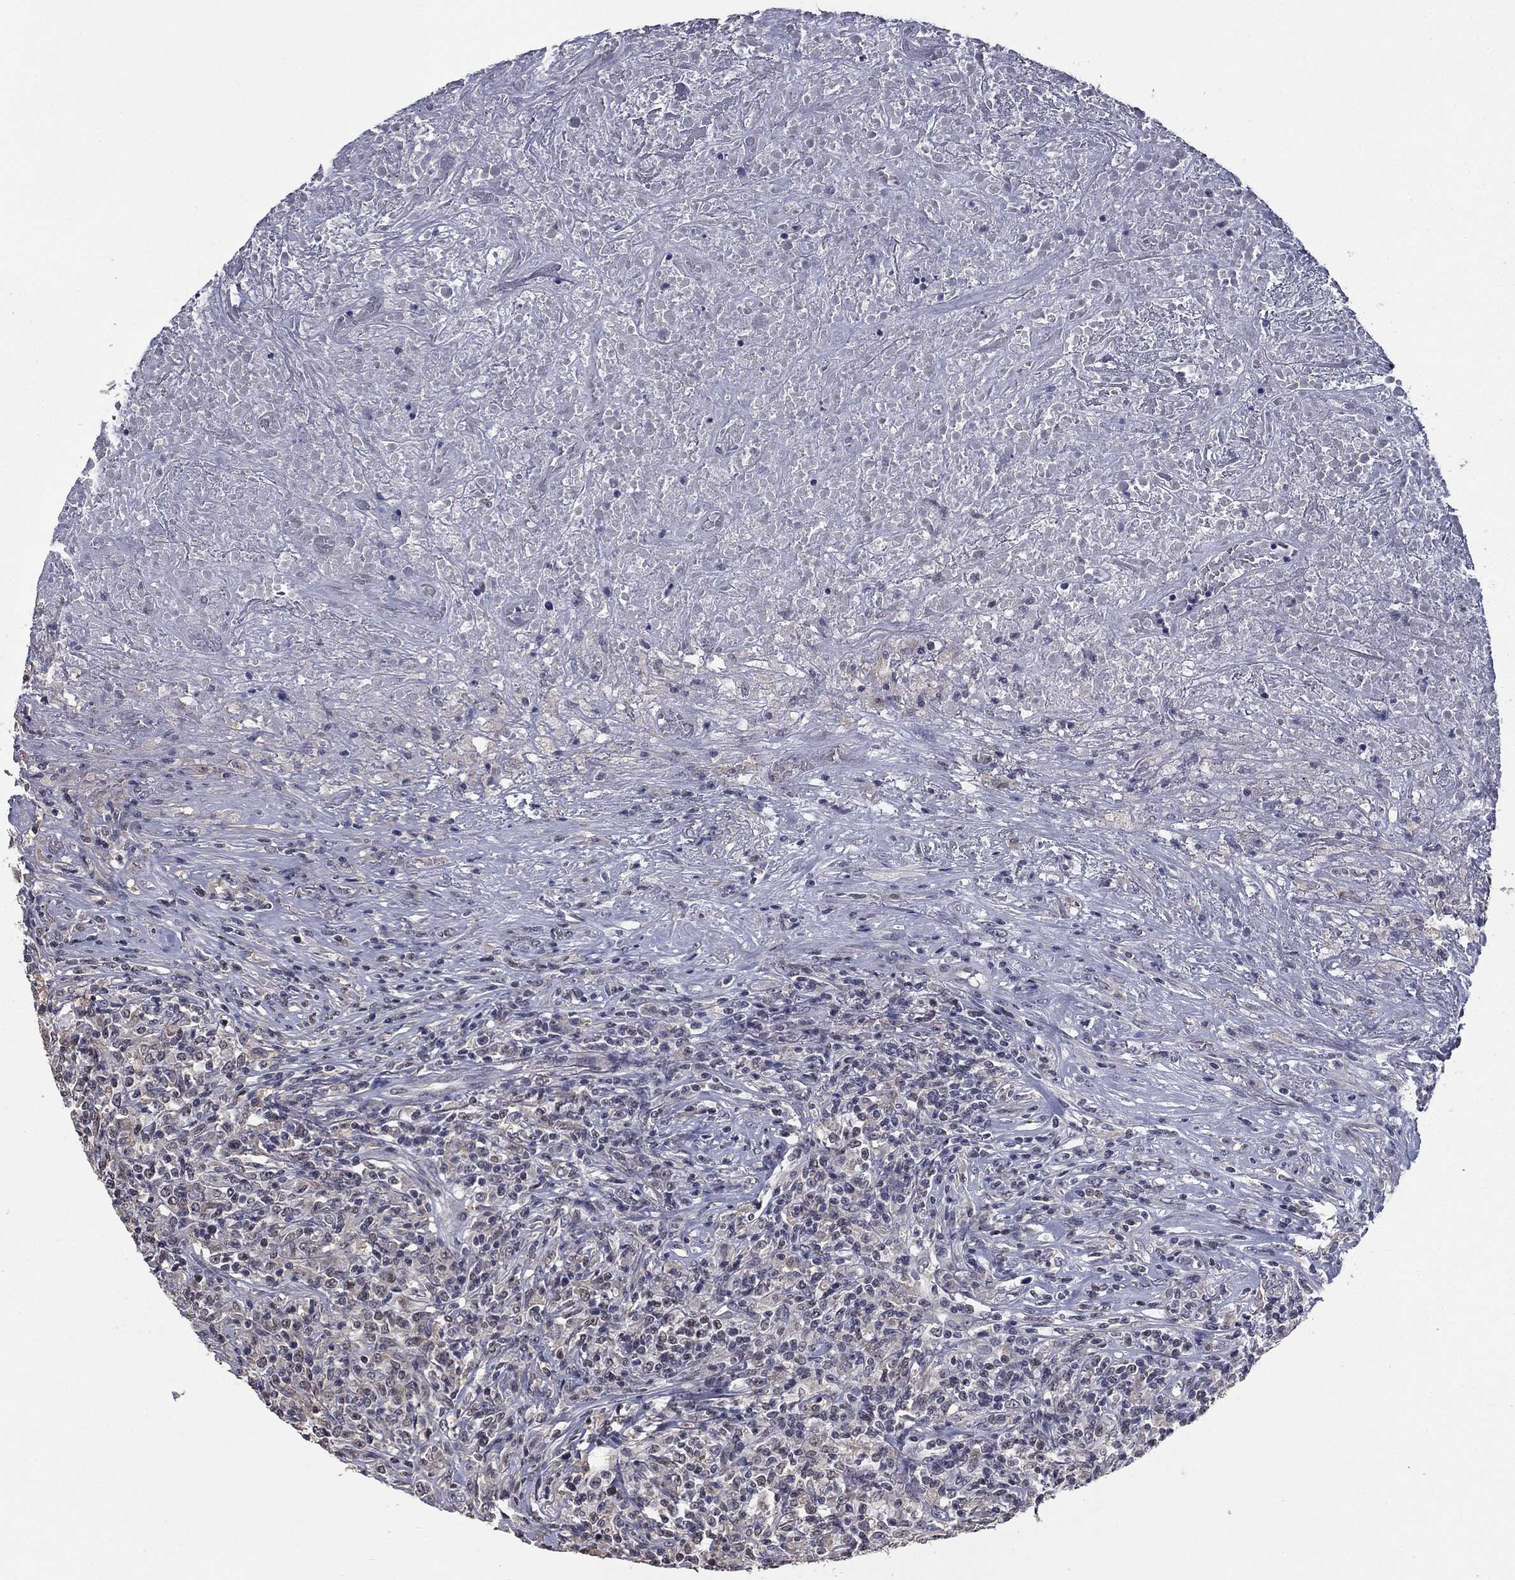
{"staining": {"intensity": "negative", "quantity": "none", "location": "none"}, "tissue": "lymphoma", "cell_type": "Tumor cells", "image_type": "cancer", "snomed": [{"axis": "morphology", "description": "Malignant lymphoma, non-Hodgkin's type, High grade"}, {"axis": "topography", "description": "Lung"}], "caption": "High power microscopy histopathology image of an IHC image of lymphoma, revealing no significant staining in tumor cells. The staining is performed using DAB (3,3'-diaminobenzidine) brown chromogen with nuclei counter-stained in using hematoxylin.", "gene": "SPATA33", "patient": {"sex": "male", "age": 79}}